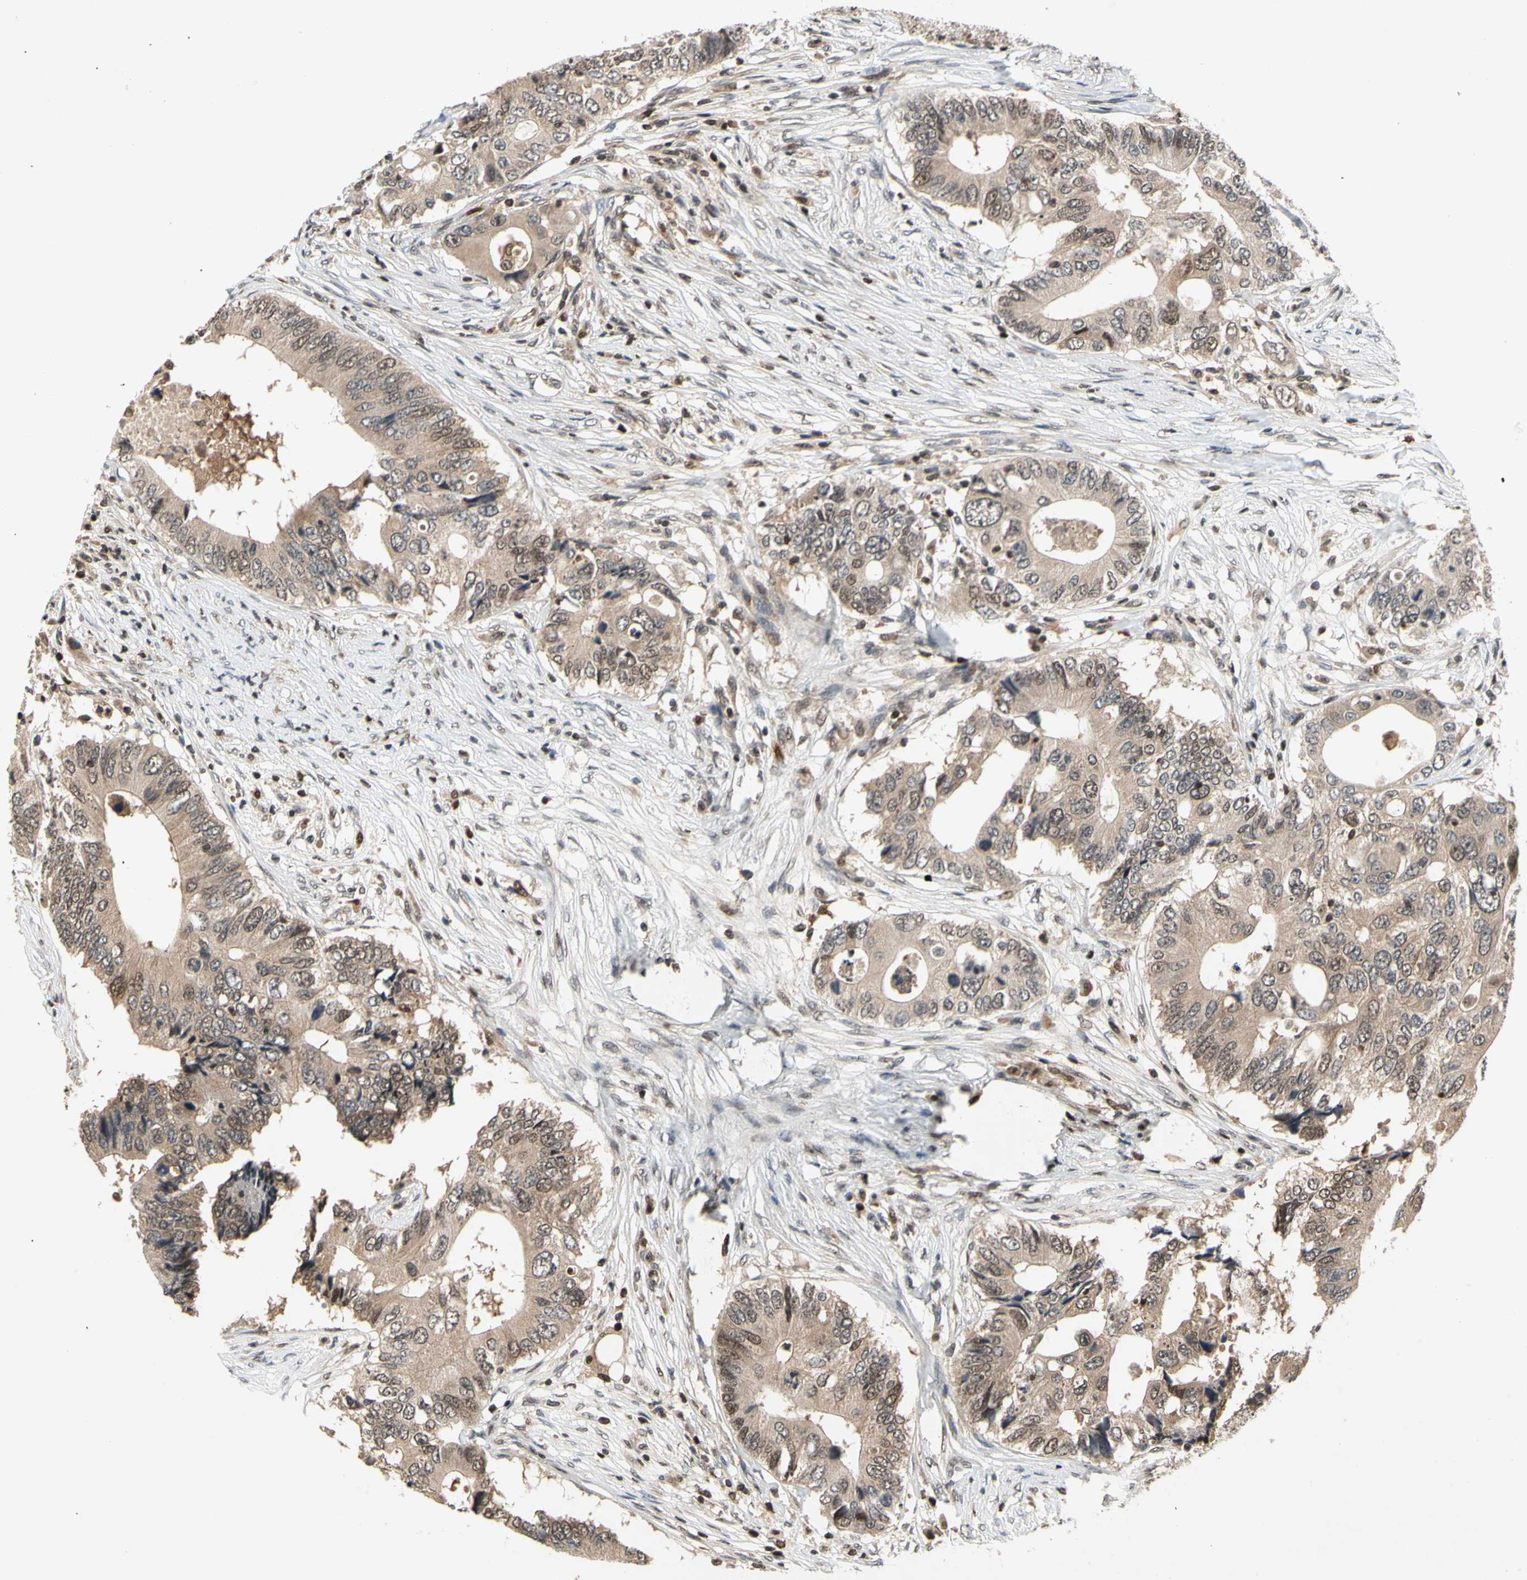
{"staining": {"intensity": "weak", "quantity": ">75%", "location": "cytoplasmic/membranous"}, "tissue": "colorectal cancer", "cell_type": "Tumor cells", "image_type": "cancer", "snomed": [{"axis": "morphology", "description": "Adenocarcinoma, NOS"}, {"axis": "topography", "description": "Colon"}], "caption": "Colorectal adenocarcinoma stained with a brown dye reveals weak cytoplasmic/membranous positive expression in approximately >75% of tumor cells.", "gene": "GSR", "patient": {"sex": "male", "age": 71}}